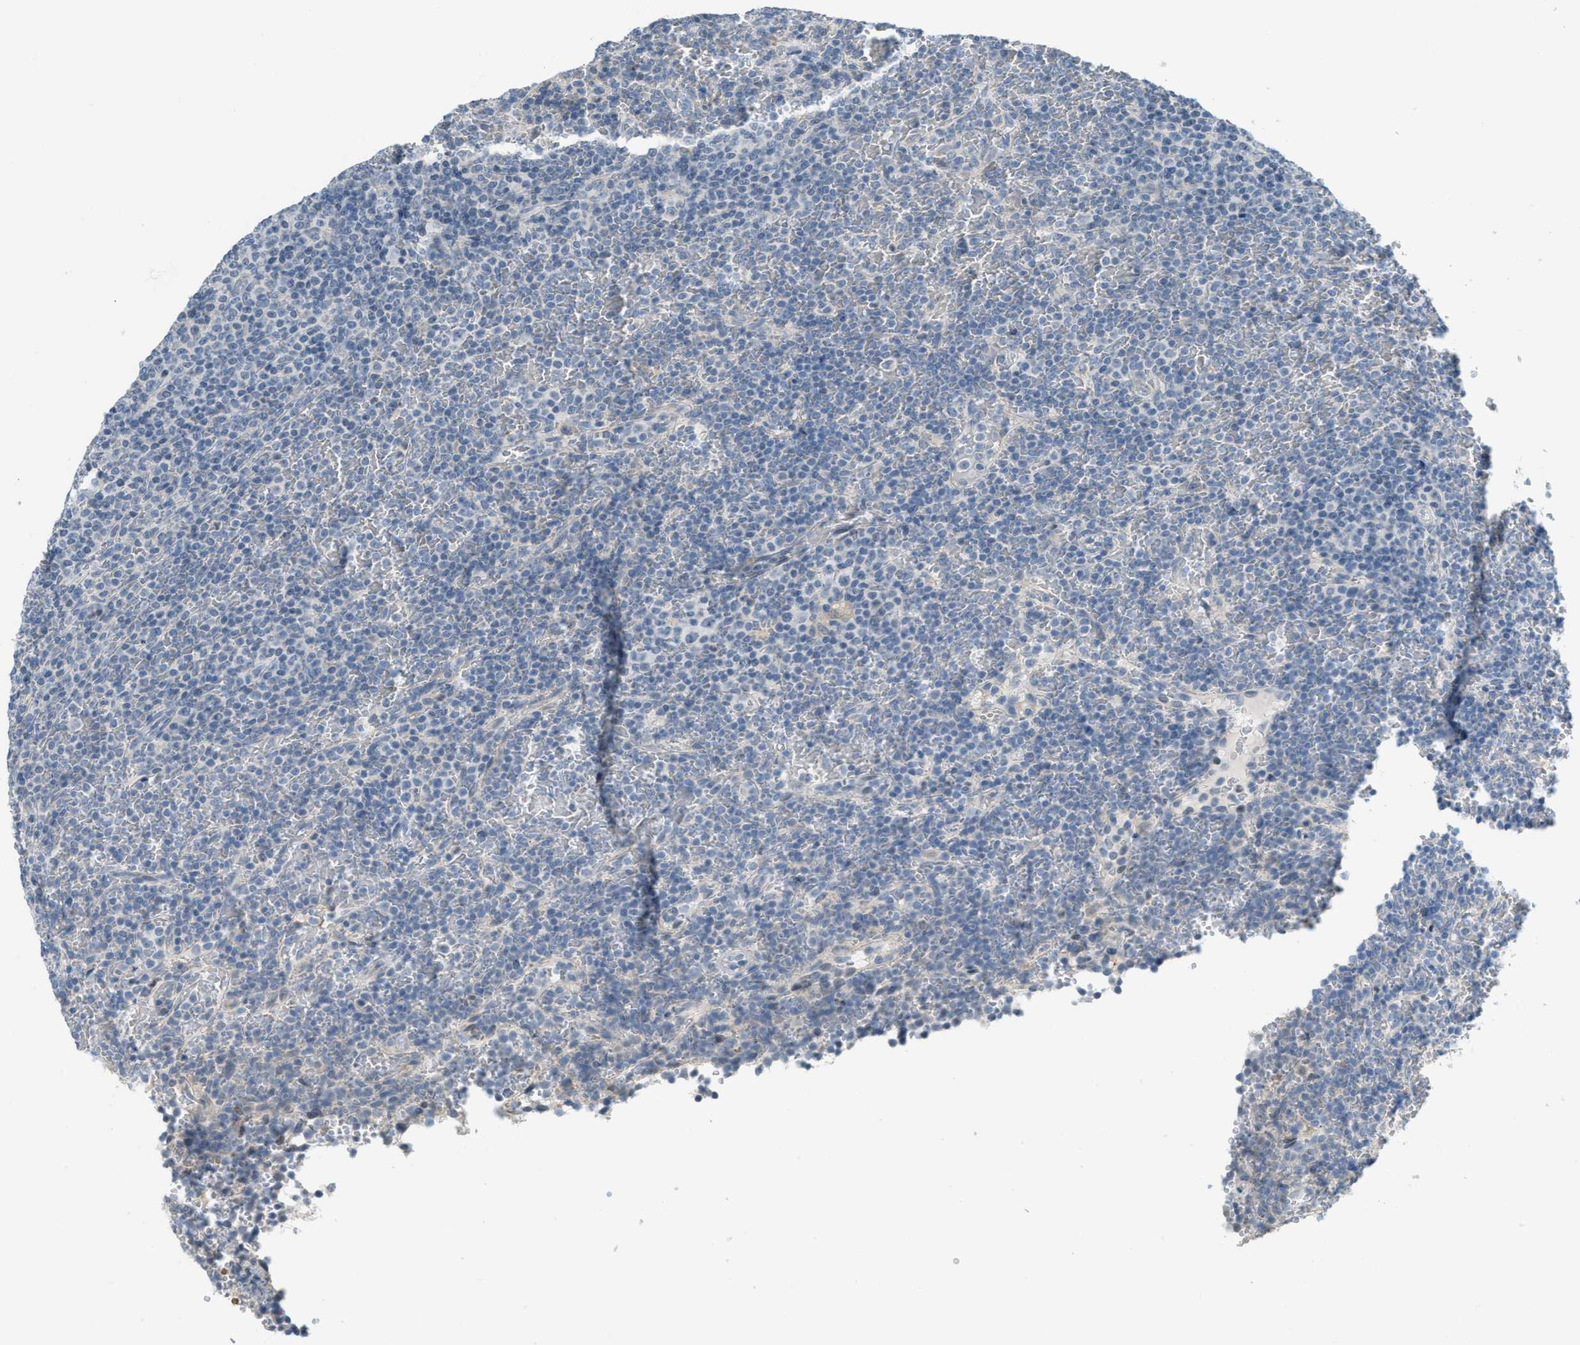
{"staining": {"intensity": "negative", "quantity": "none", "location": "none"}, "tissue": "lymphoma", "cell_type": "Tumor cells", "image_type": "cancer", "snomed": [{"axis": "morphology", "description": "Malignant lymphoma, non-Hodgkin's type, Low grade"}, {"axis": "topography", "description": "Spleen"}], "caption": "IHC micrograph of neoplastic tissue: human malignant lymphoma, non-Hodgkin's type (low-grade) stained with DAB shows no significant protein staining in tumor cells.", "gene": "TXNDC2", "patient": {"sex": "female", "age": 77}}